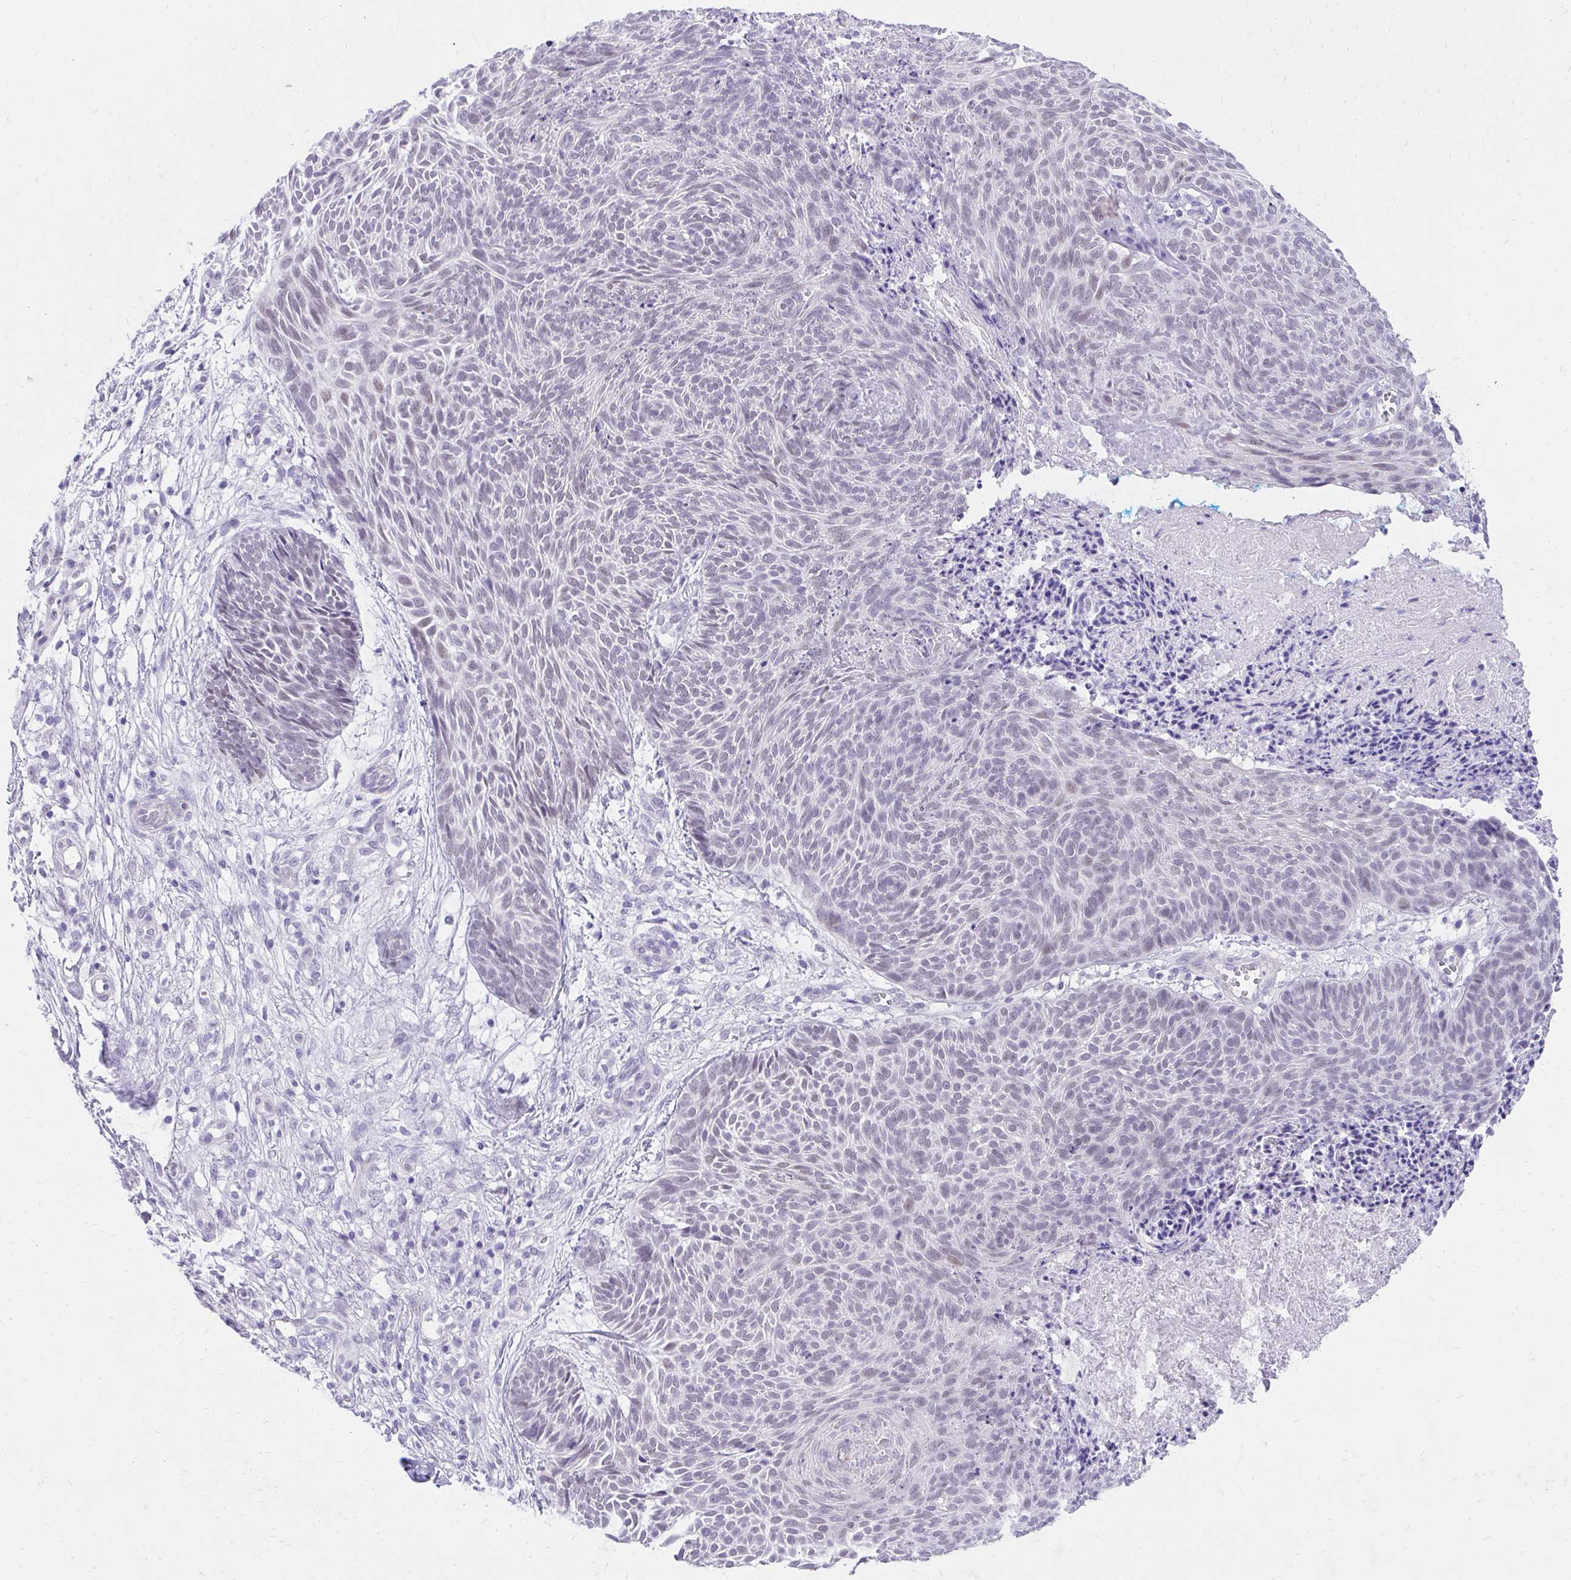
{"staining": {"intensity": "weak", "quantity": "<25%", "location": "nuclear"}, "tissue": "skin cancer", "cell_type": "Tumor cells", "image_type": "cancer", "snomed": [{"axis": "morphology", "description": "Basal cell carcinoma"}, {"axis": "topography", "description": "Skin"}, {"axis": "topography", "description": "Skin of trunk"}], "caption": "Tumor cells are negative for brown protein staining in basal cell carcinoma (skin).", "gene": "KLK1", "patient": {"sex": "male", "age": 74}}